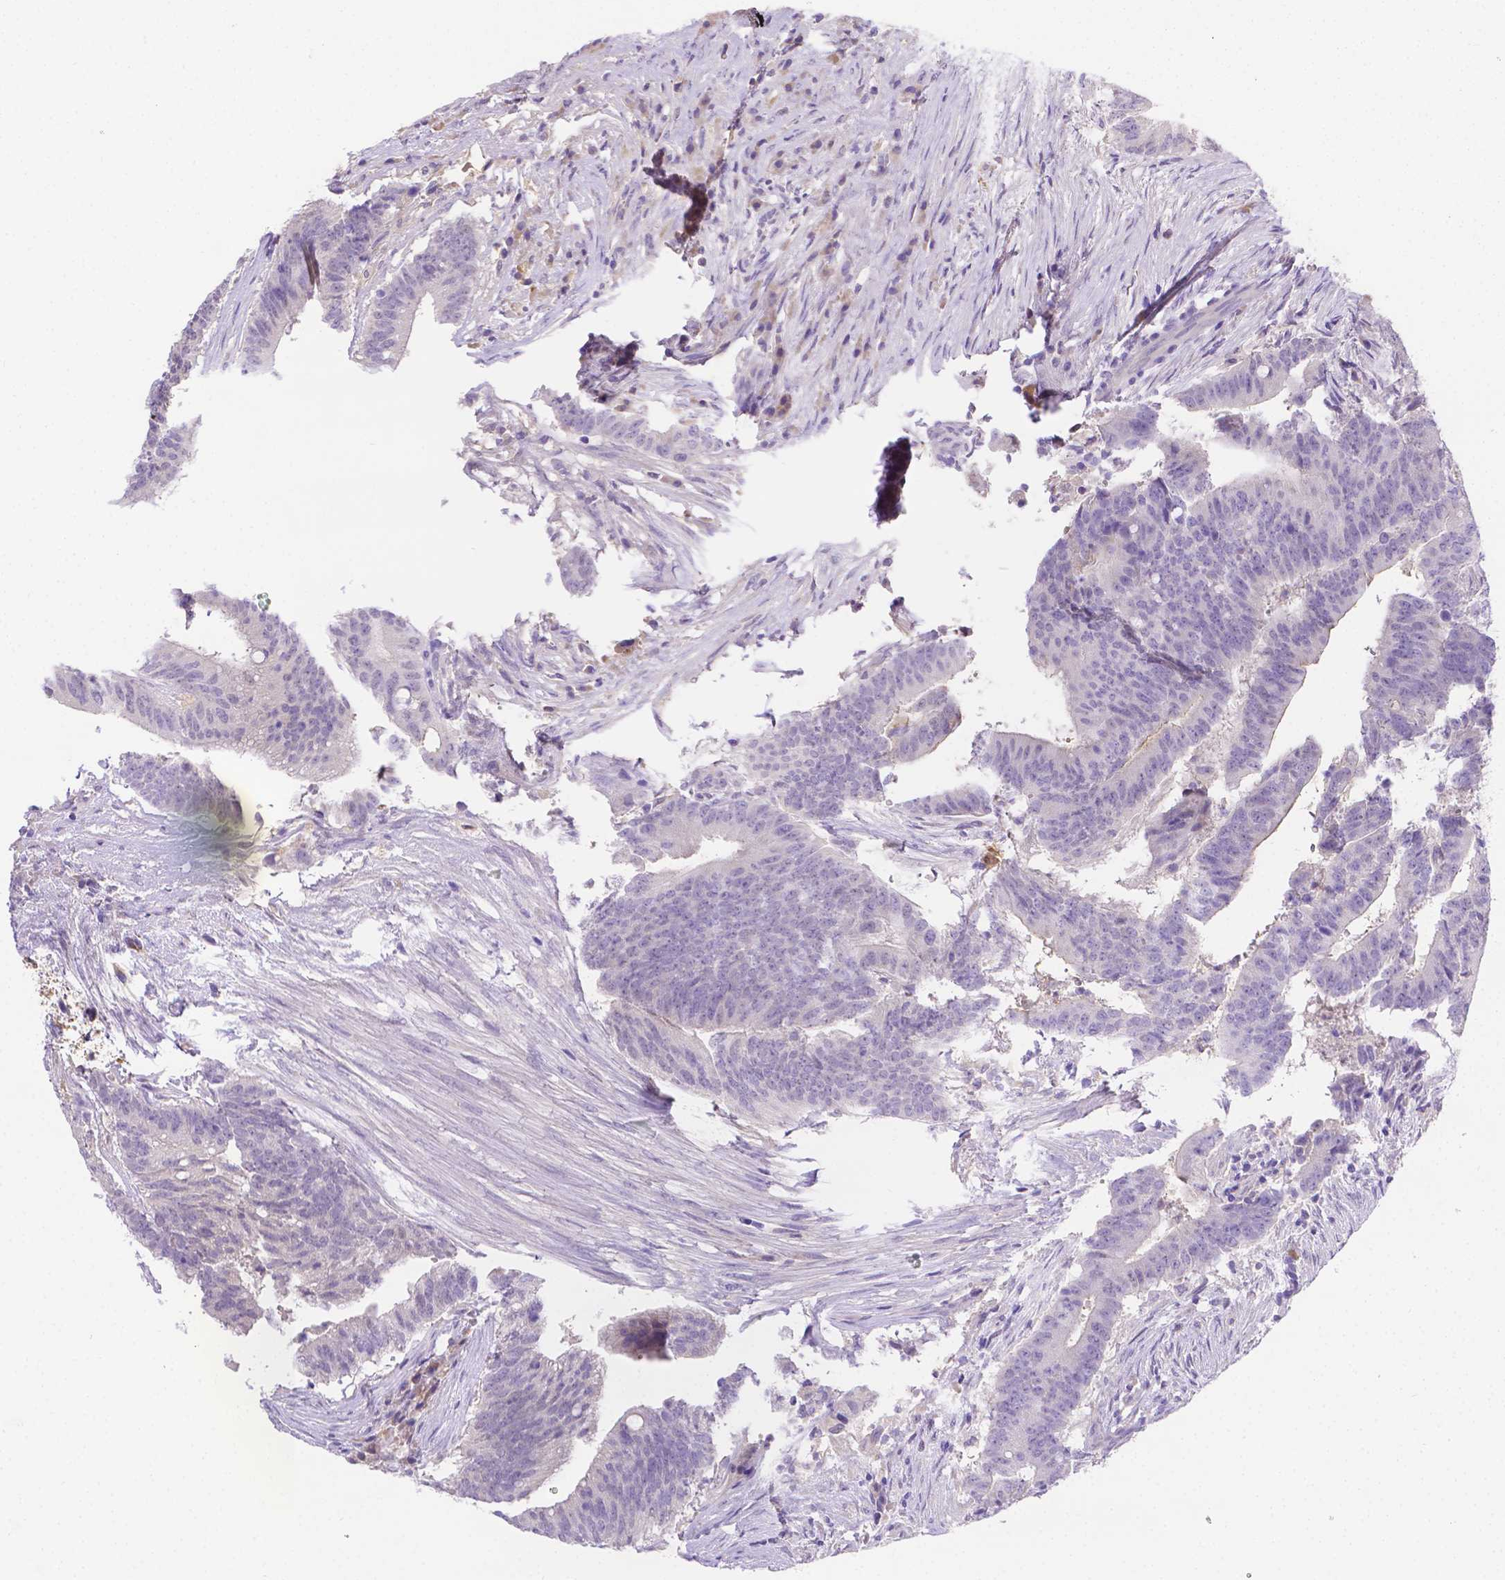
{"staining": {"intensity": "negative", "quantity": "none", "location": "none"}, "tissue": "colorectal cancer", "cell_type": "Tumor cells", "image_type": "cancer", "snomed": [{"axis": "morphology", "description": "Adenocarcinoma, NOS"}, {"axis": "topography", "description": "Colon"}], "caption": "Immunohistochemical staining of colorectal adenocarcinoma demonstrates no significant expression in tumor cells.", "gene": "NXPH2", "patient": {"sex": "female", "age": 43}}